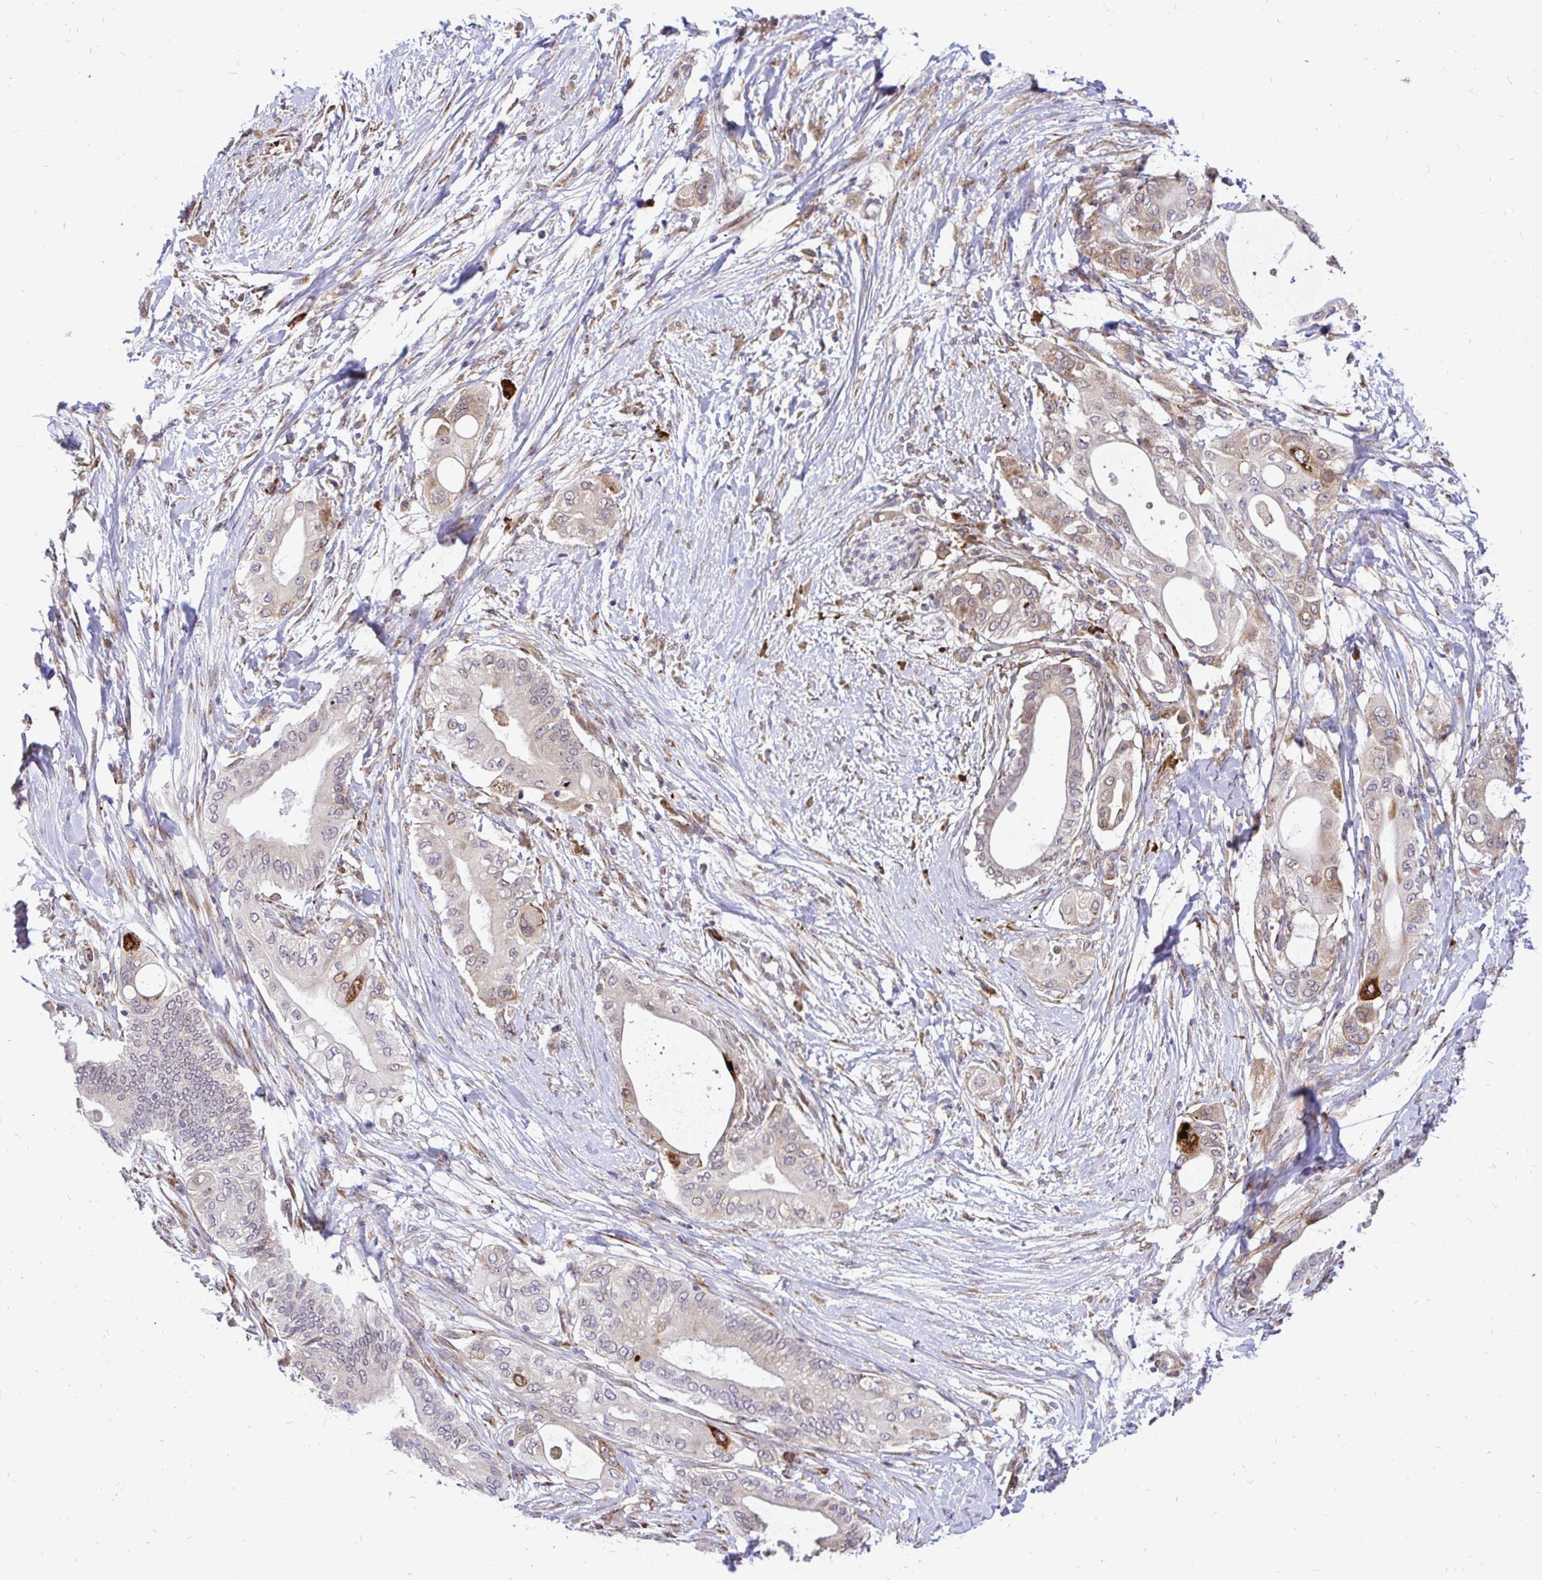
{"staining": {"intensity": "strong", "quantity": "<25%", "location": "cytoplasmic/membranous"}, "tissue": "pancreatic cancer", "cell_type": "Tumor cells", "image_type": "cancer", "snomed": [{"axis": "morphology", "description": "Adenocarcinoma, NOS"}, {"axis": "topography", "description": "Pancreas"}], "caption": "Immunohistochemical staining of human pancreatic cancer (adenocarcinoma) exhibits medium levels of strong cytoplasmic/membranous expression in approximately <25% of tumor cells. (DAB IHC, brown staining for protein, blue staining for nuclei).", "gene": "NAALAD2", "patient": {"sex": "male", "age": 68}}